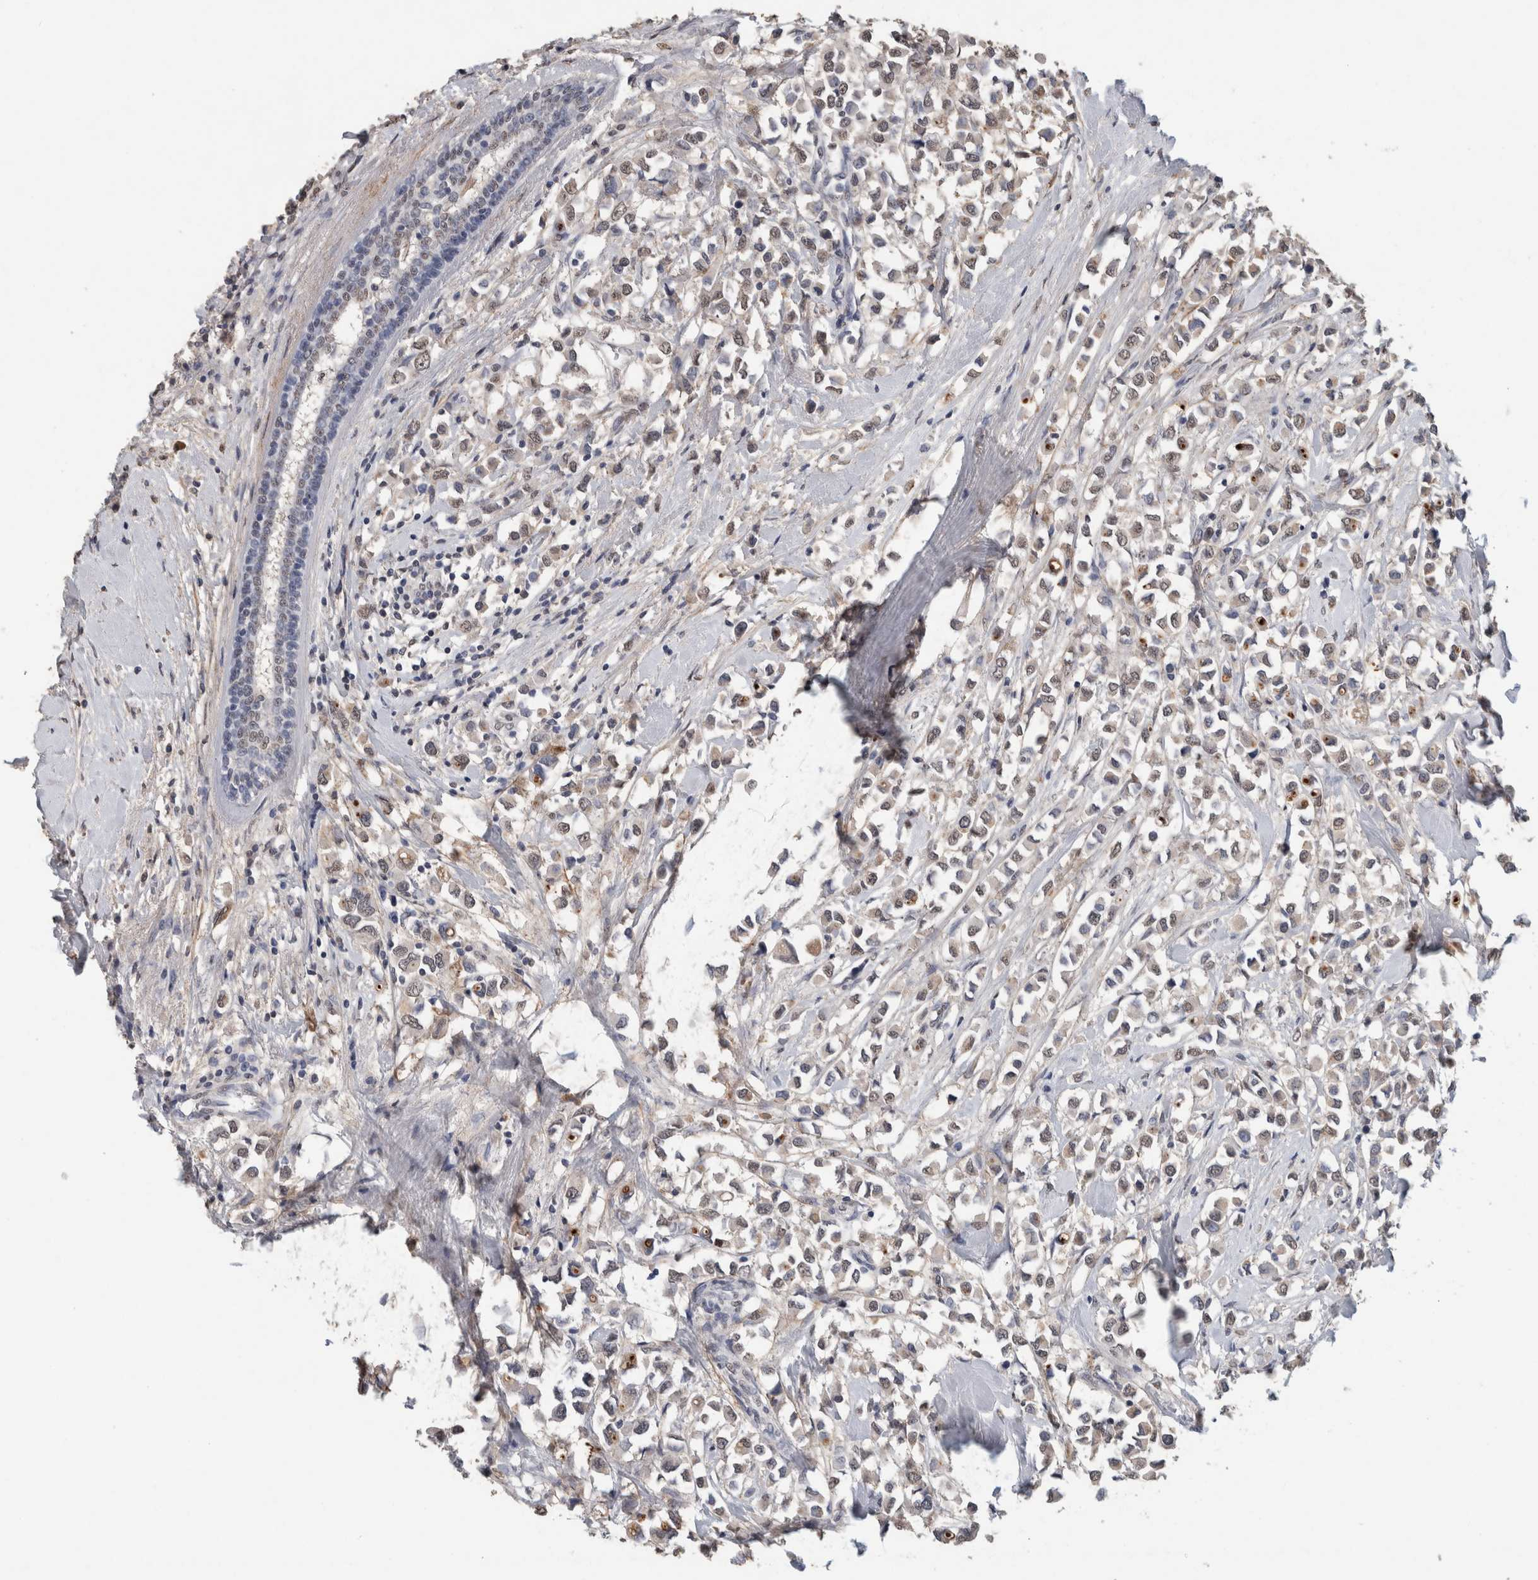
{"staining": {"intensity": "weak", "quantity": "<25%", "location": "nuclear"}, "tissue": "breast cancer", "cell_type": "Tumor cells", "image_type": "cancer", "snomed": [{"axis": "morphology", "description": "Duct carcinoma"}, {"axis": "topography", "description": "Breast"}], "caption": "High magnification brightfield microscopy of intraductal carcinoma (breast) stained with DAB (brown) and counterstained with hematoxylin (blue): tumor cells show no significant expression.", "gene": "LTBP1", "patient": {"sex": "female", "age": 61}}